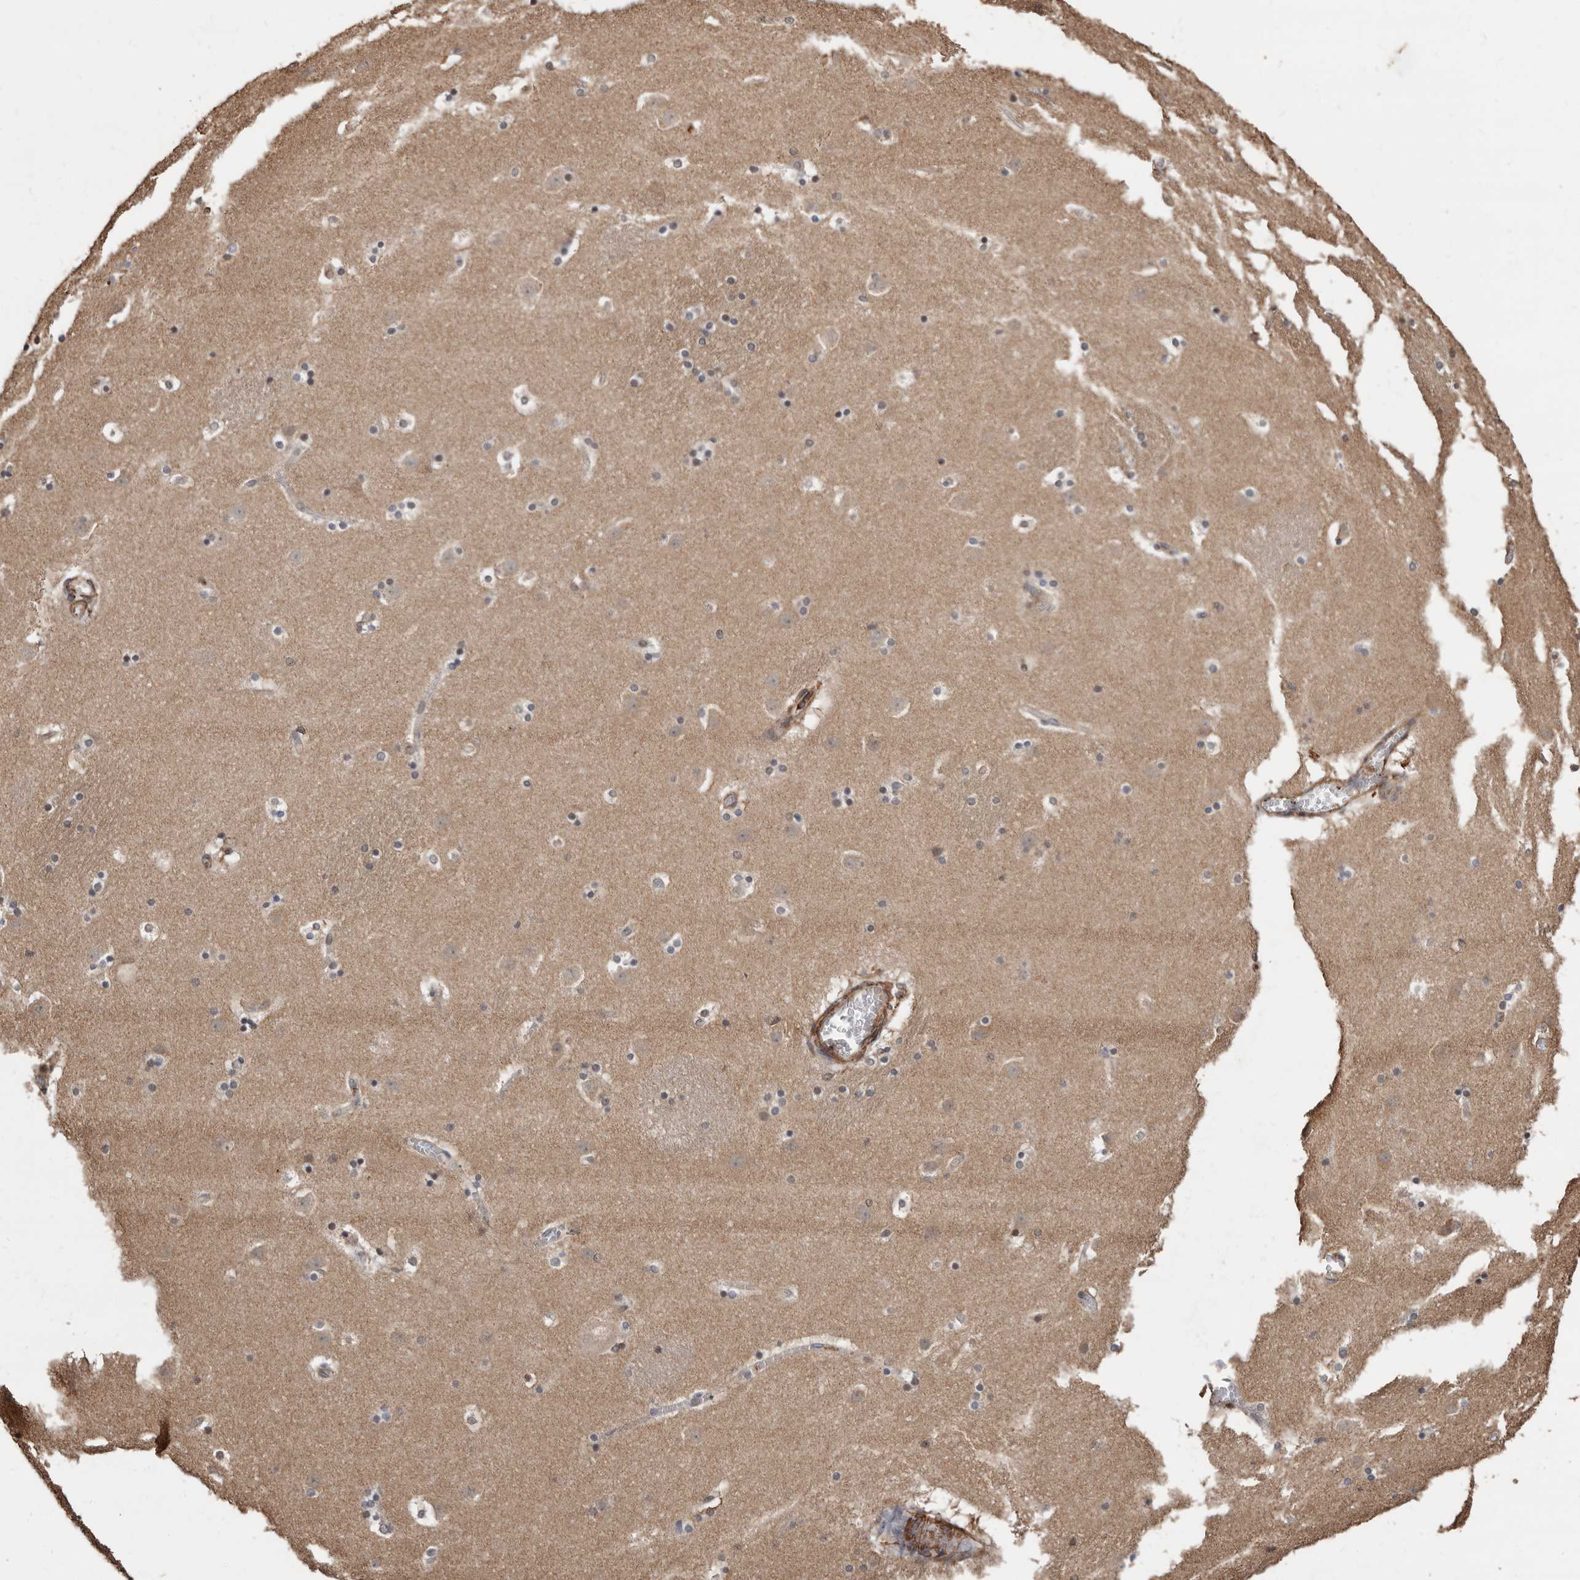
{"staining": {"intensity": "negative", "quantity": "none", "location": "none"}, "tissue": "caudate", "cell_type": "Glial cells", "image_type": "normal", "snomed": [{"axis": "morphology", "description": "Normal tissue, NOS"}, {"axis": "topography", "description": "Lateral ventricle wall"}], "caption": "IHC histopathology image of unremarkable human caudate stained for a protein (brown), which shows no positivity in glial cells. (DAB IHC with hematoxylin counter stain).", "gene": "GSK3A", "patient": {"sex": "male", "age": 45}}